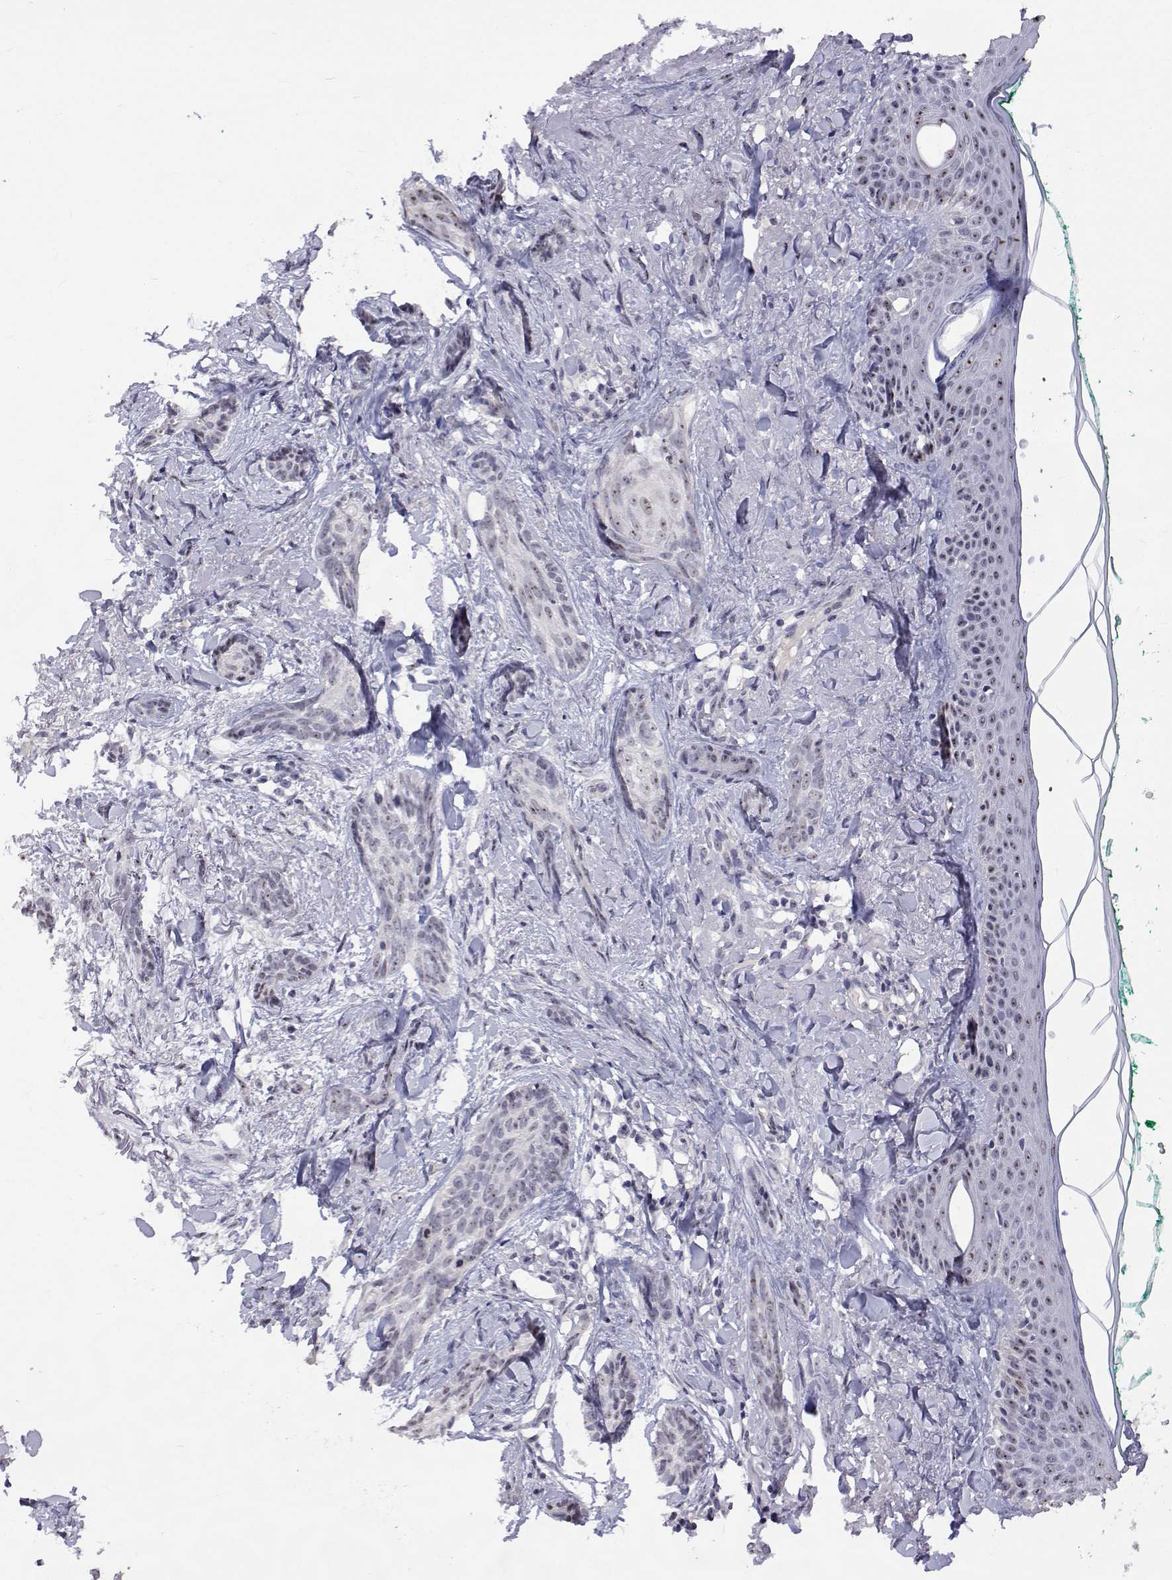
{"staining": {"intensity": "negative", "quantity": "none", "location": "none"}, "tissue": "skin cancer", "cell_type": "Tumor cells", "image_type": "cancer", "snomed": [{"axis": "morphology", "description": "Basal cell carcinoma"}, {"axis": "topography", "description": "Skin"}], "caption": "This is a photomicrograph of immunohistochemistry staining of skin cancer (basal cell carcinoma), which shows no positivity in tumor cells. Brightfield microscopy of immunohistochemistry stained with DAB (brown) and hematoxylin (blue), captured at high magnification.", "gene": "NHP2", "patient": {"sex": "female", "age": 78}}